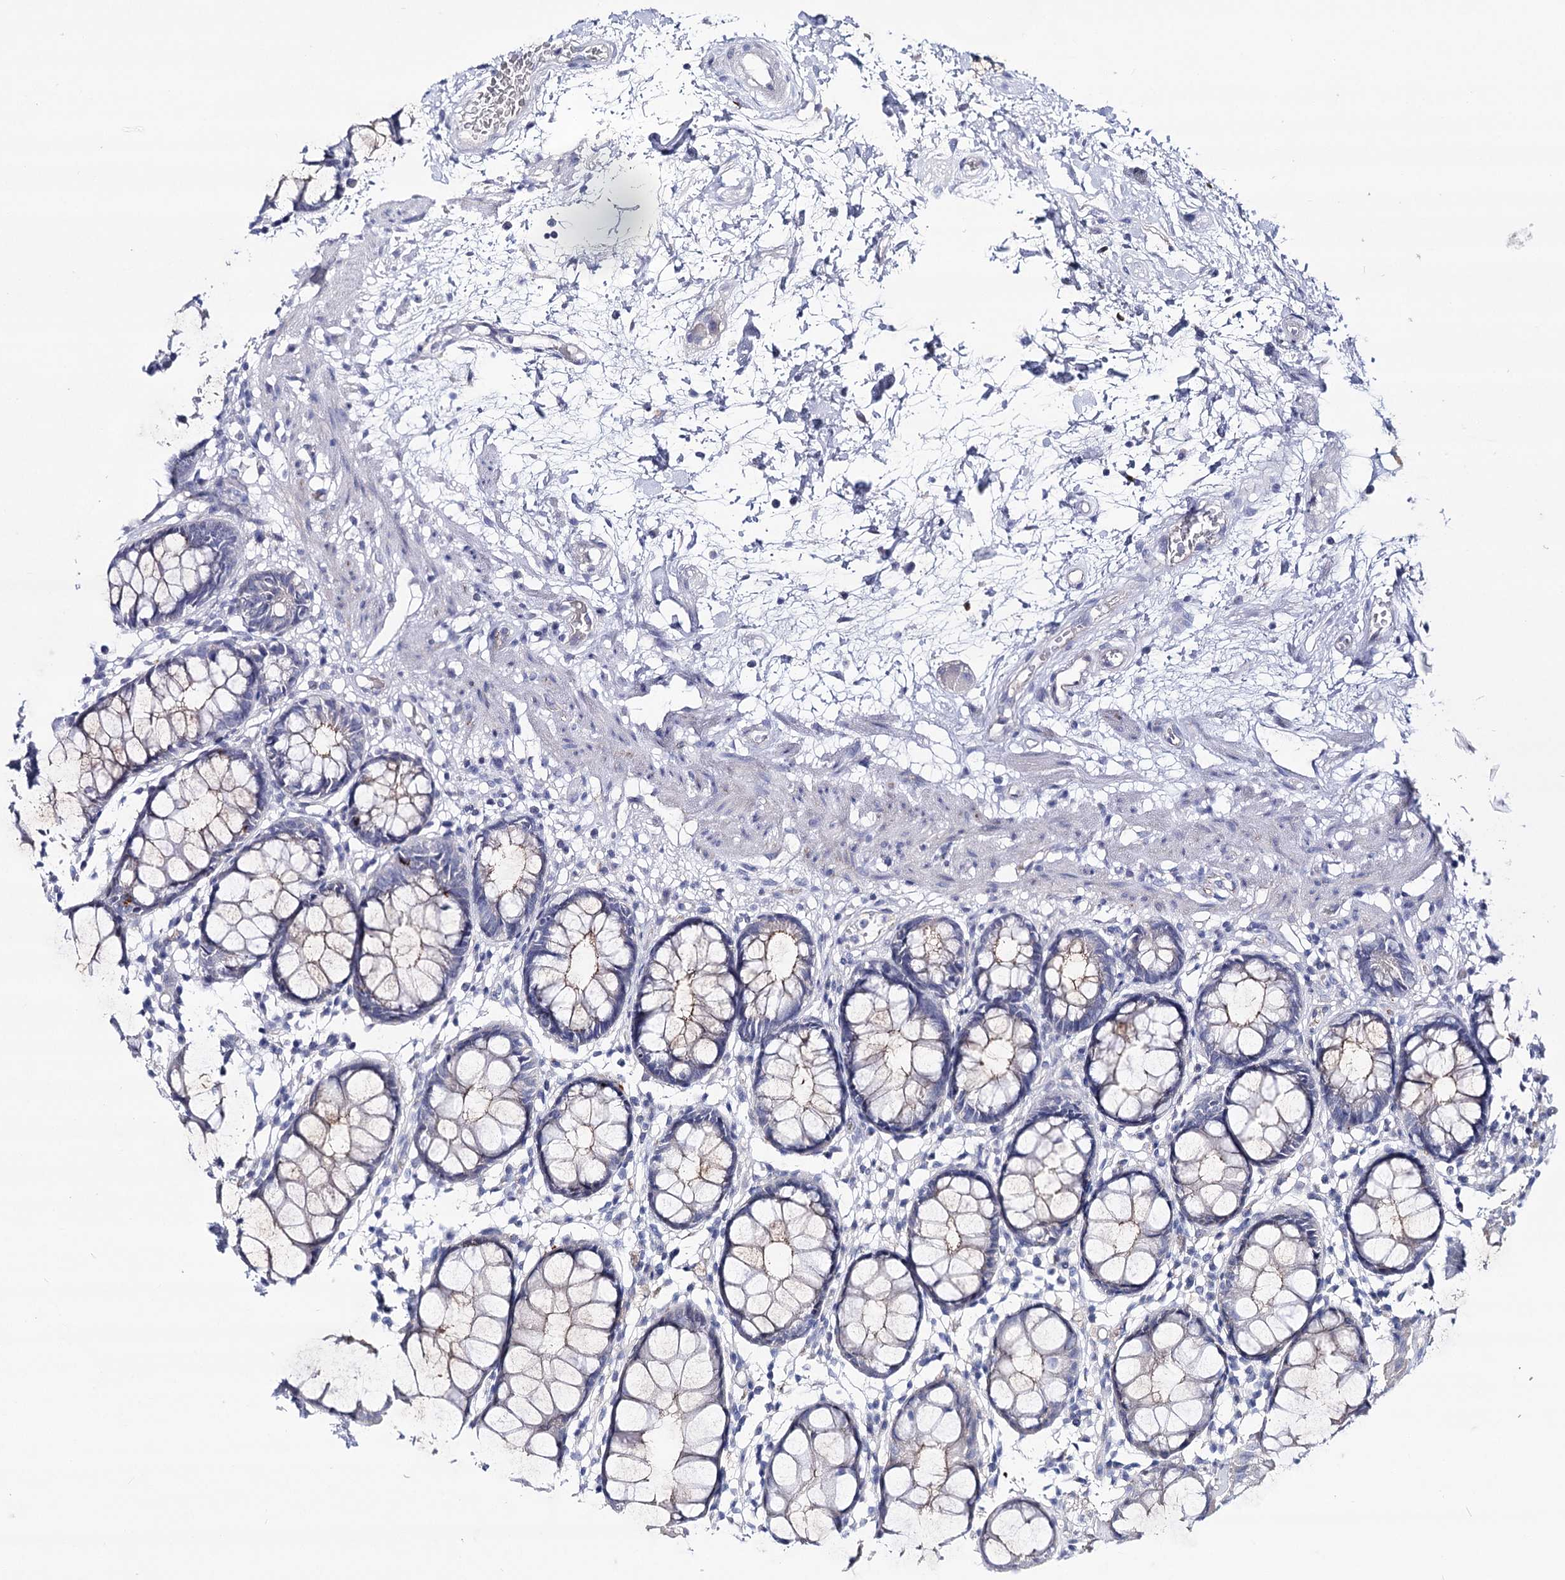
{"staining": {"intensity": "negative", "quantity": "none", "location": "none"}, "tissue": "rectum", "cell_type": "Glandular cells", "image_type": "normal", "snomed": [{"axis": "morphology", "description": "Normal tissue, NOS"}, {"axis": "topography", "description": "Rectum"}], "caption": "Immunohistochemistry of benign rectum demonstrates no staining in glandular cells. The staining was performed using DAB (3,3'-diaminobenzidine) to visualize the protein expression in brown, while the nuclei were stained in blue with hematoxylin (Magnification: 20x).", "gene": "NRAP", "patient": {"sex": "male", "age": 64}}